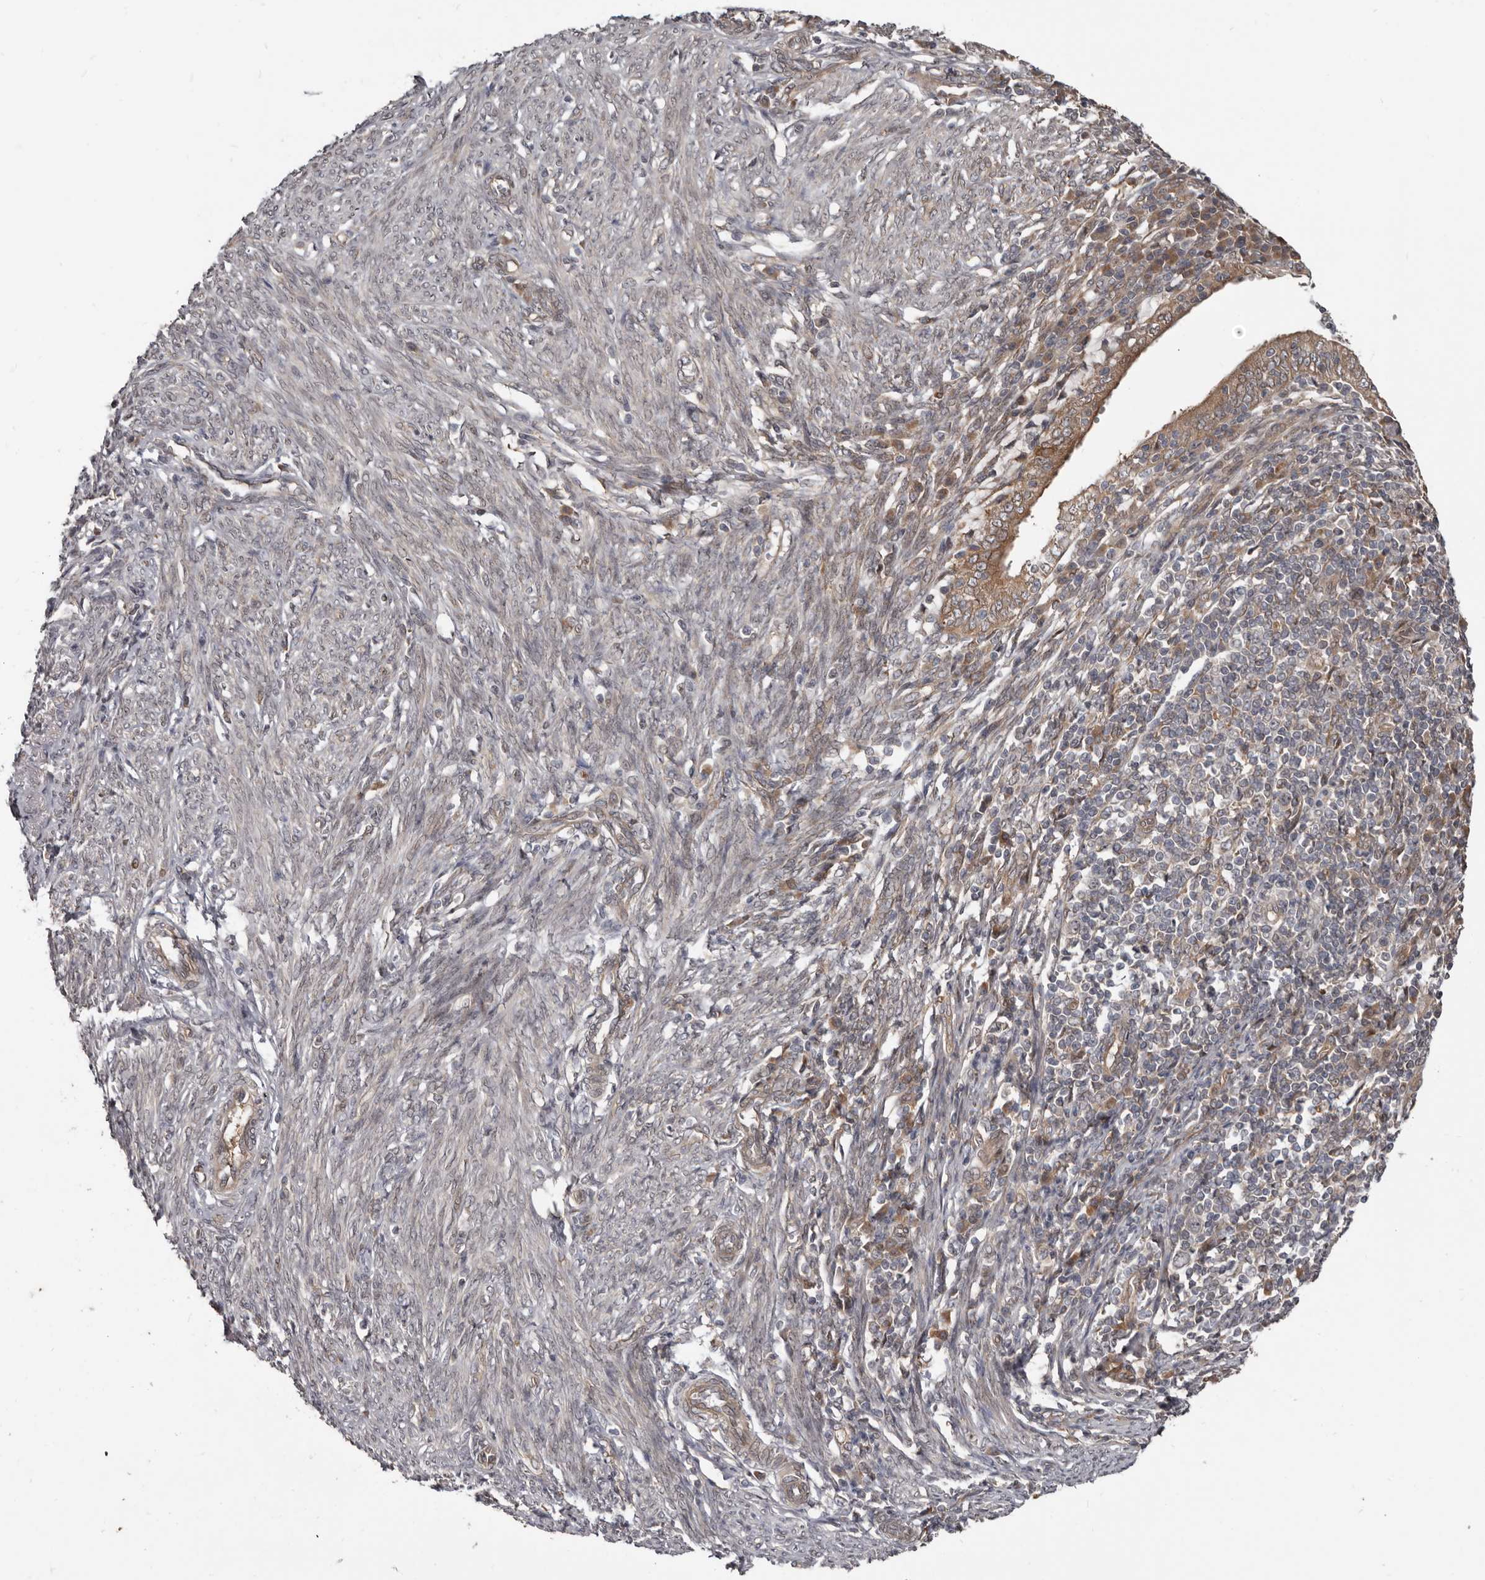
{"staining": {"intensity": "moderate", "quantity": ">75%", "location": "cytoplasmic/membranous"}, "tissue": "endometrial cancer", "cell_type": "Tumor cells", "image_type": "cancer", "snomed": [{"axis": "morphology", "description": "Adenocarcinoma, NOS"}, {"axis": "topography", "description": "Uterus"}], "caption": "An image of human endometrial cancer (adenocarcinoma) stained for a protein shows moderate cytoplasmic/membranous brown staining in tumor cells. (Stains: DAB (3,3'-diaminobenzidine) in brown, nuclei in blue, Microscopy: brightfield microscopy at high magnification).", "gene": "BAD", "patient": {"sex": "female", "age": 77}}